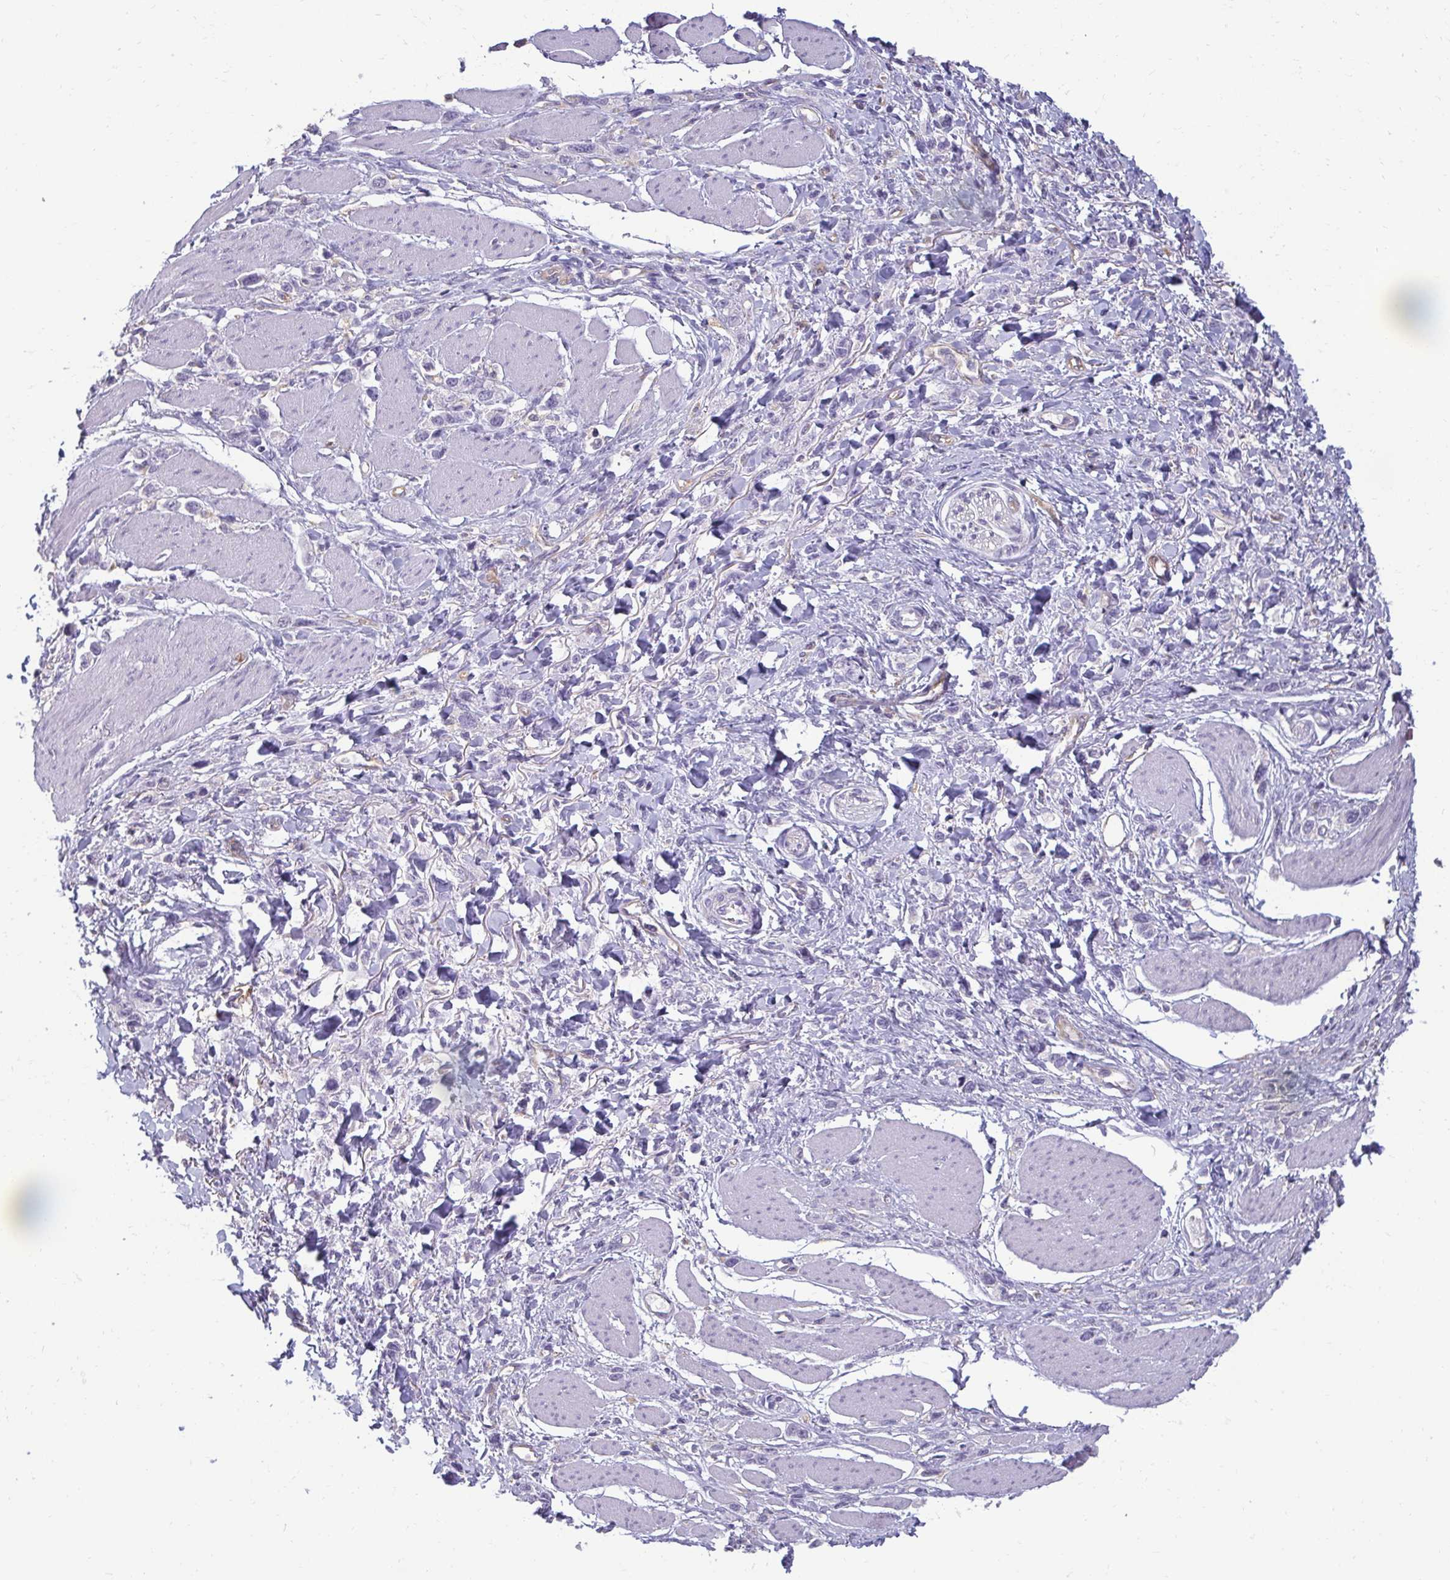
{"staining": {"intensity": "negative", "quantity": "none", "location": "none"}, "tissue": "stomach cancer", "cell_type": "Tumor cells", "image_type": "cancer", "snomed": [{"axis": "morphology", "description": "Adenocarcinoma, NOS"}, {"axis": "topography", "description": "Stomach"}], "caption": "A high-resolution image shows IHC staining of stomach cancer, which exhibits no significant positivity in tumor cells.", "gene": "PDE2A", "patient": {"sex": "female", "age": 65}}